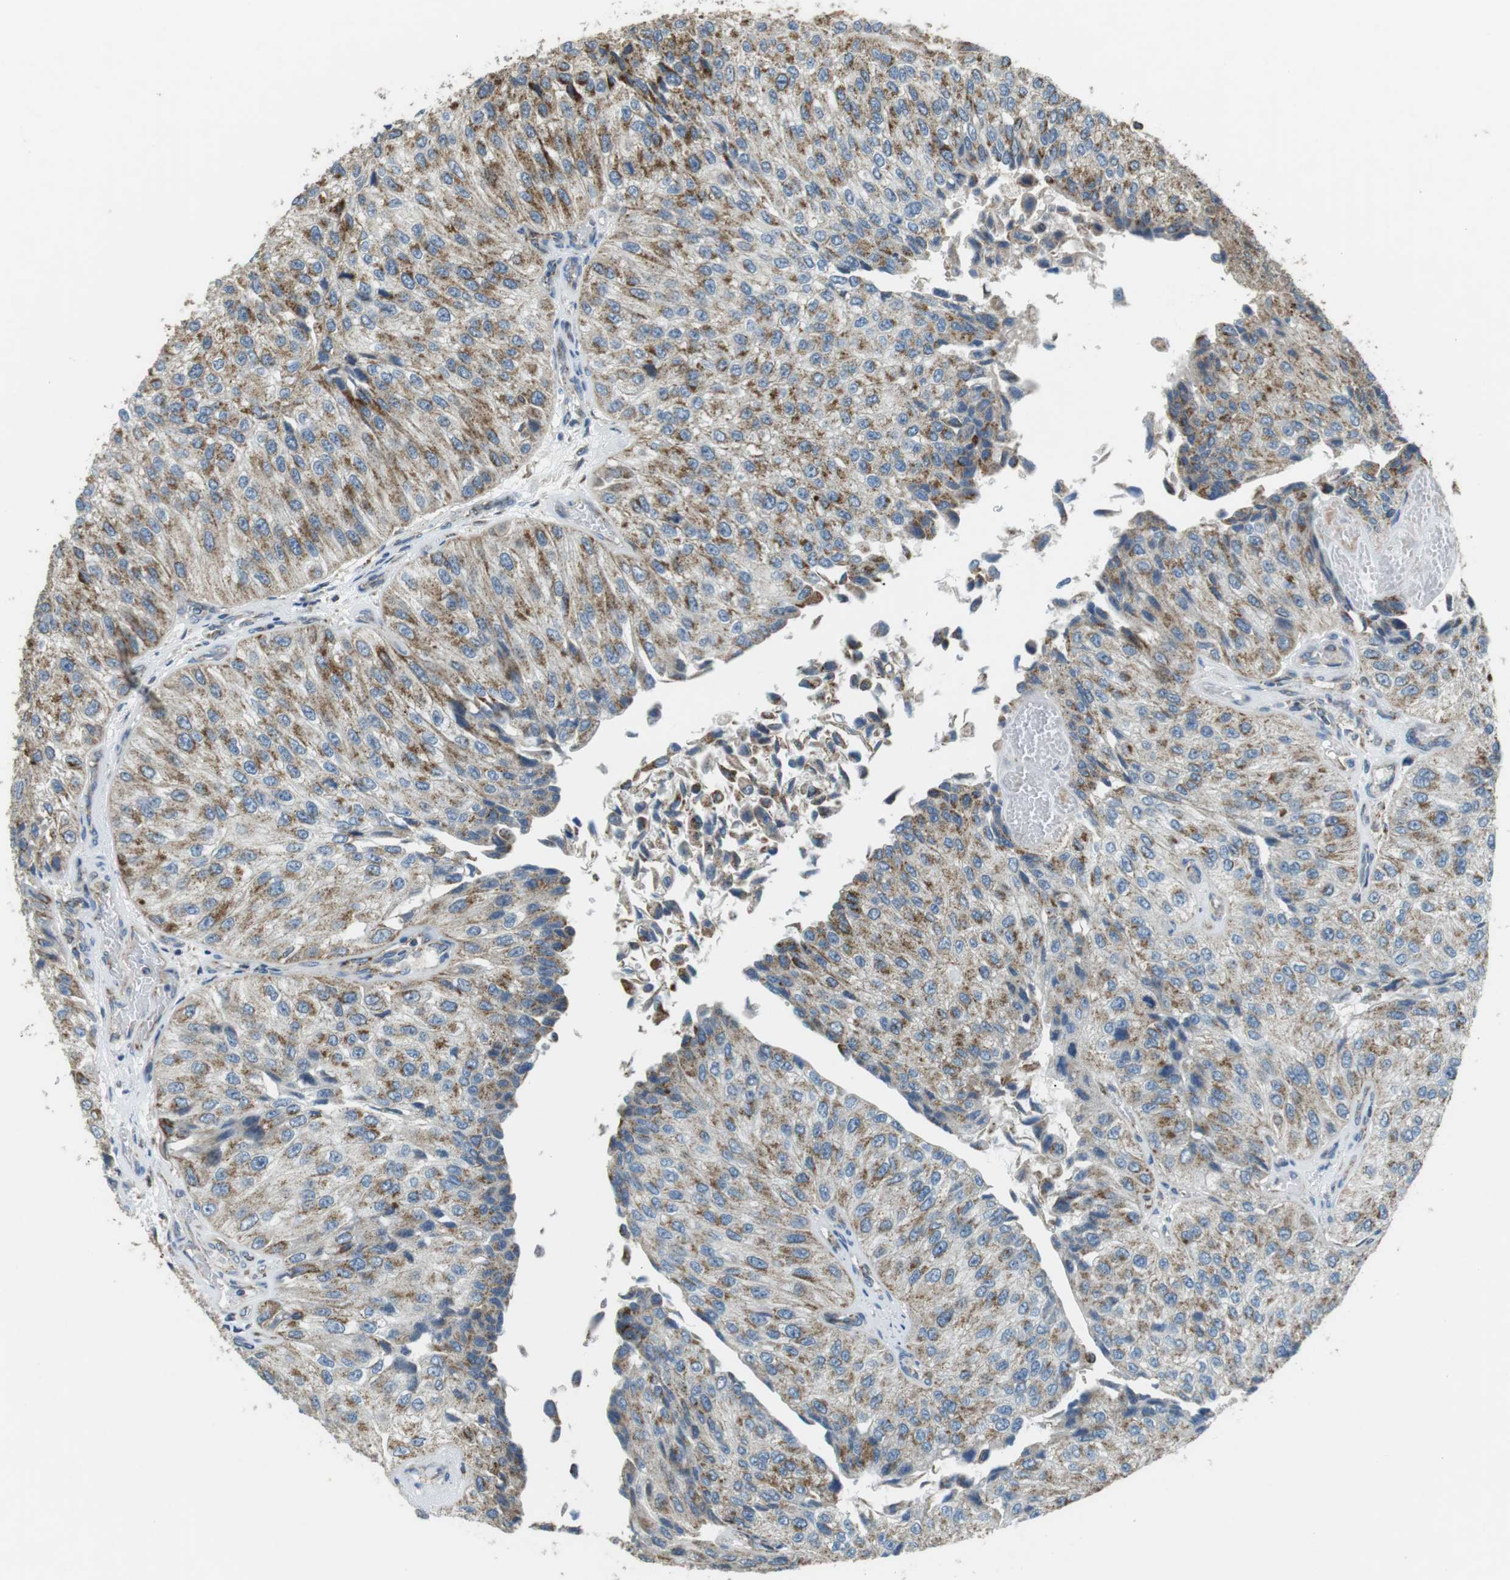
{"staining": {"intensity": "moderate", "quantity": "25%-75%", "location": "cytoplasmic/membranous"}, "tissue": "urothelial cancer", "cell_type": "Tumor cells", "image_type": "cancer", "snomed": [{"axis": "morphology", "description": "Urothelial carcinoma, High grade"}, {"axis": "topography", "description": "Kidney"}, {"axis": "topography", "description": "Urinary bladder"}], "caption": "Human urothelial cancer stained with a protein marker displays moderate staining in tumor cells.", "gene": "BACE1", "patient": {"sex": "male", "age": 77}}